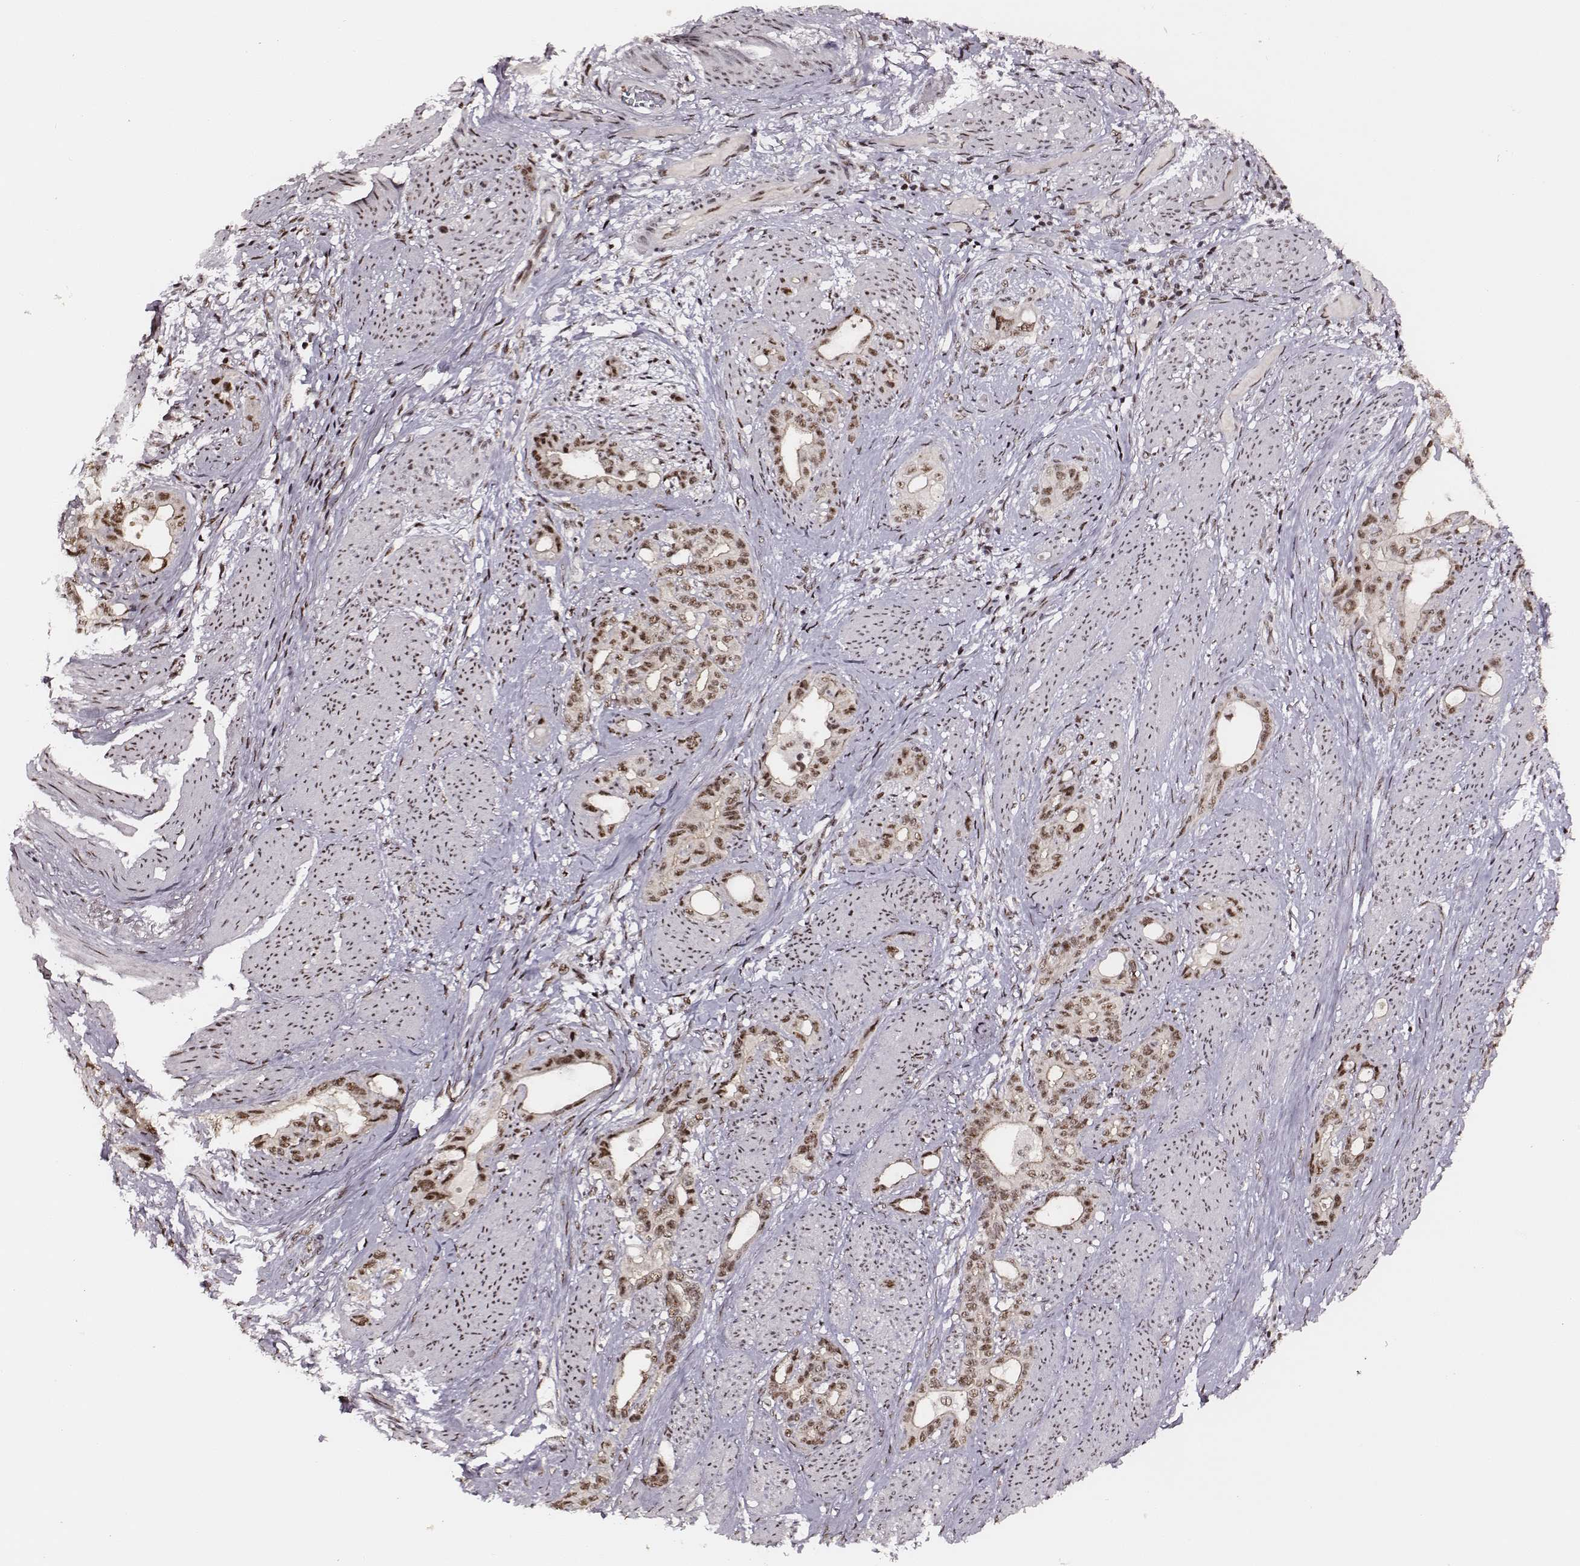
{"staining": {"intensity": "moderate", "quantity": ">75%", "location": "nuclear"}, "tissue": "stomach cancer", "cell_type": "Tumor cells", "image_type": "cancer", "snomed": [{"axis": "morphology", "description": "Normal tissue, NOS"}, {"axis": "morphology", "description": "Adenocarcinoma, NOS"}, {"axis": "topography", "description": "Esophagus"}, {"axis": "topography", "description": "Stomach, upper"}], "caption": "A micrograph of human stomach cancer stained for a protein reveals moderate nuclear brown staining in tumor cells.", "gene": "PPARA", "patient": {"sex": "male", "age": 62}}